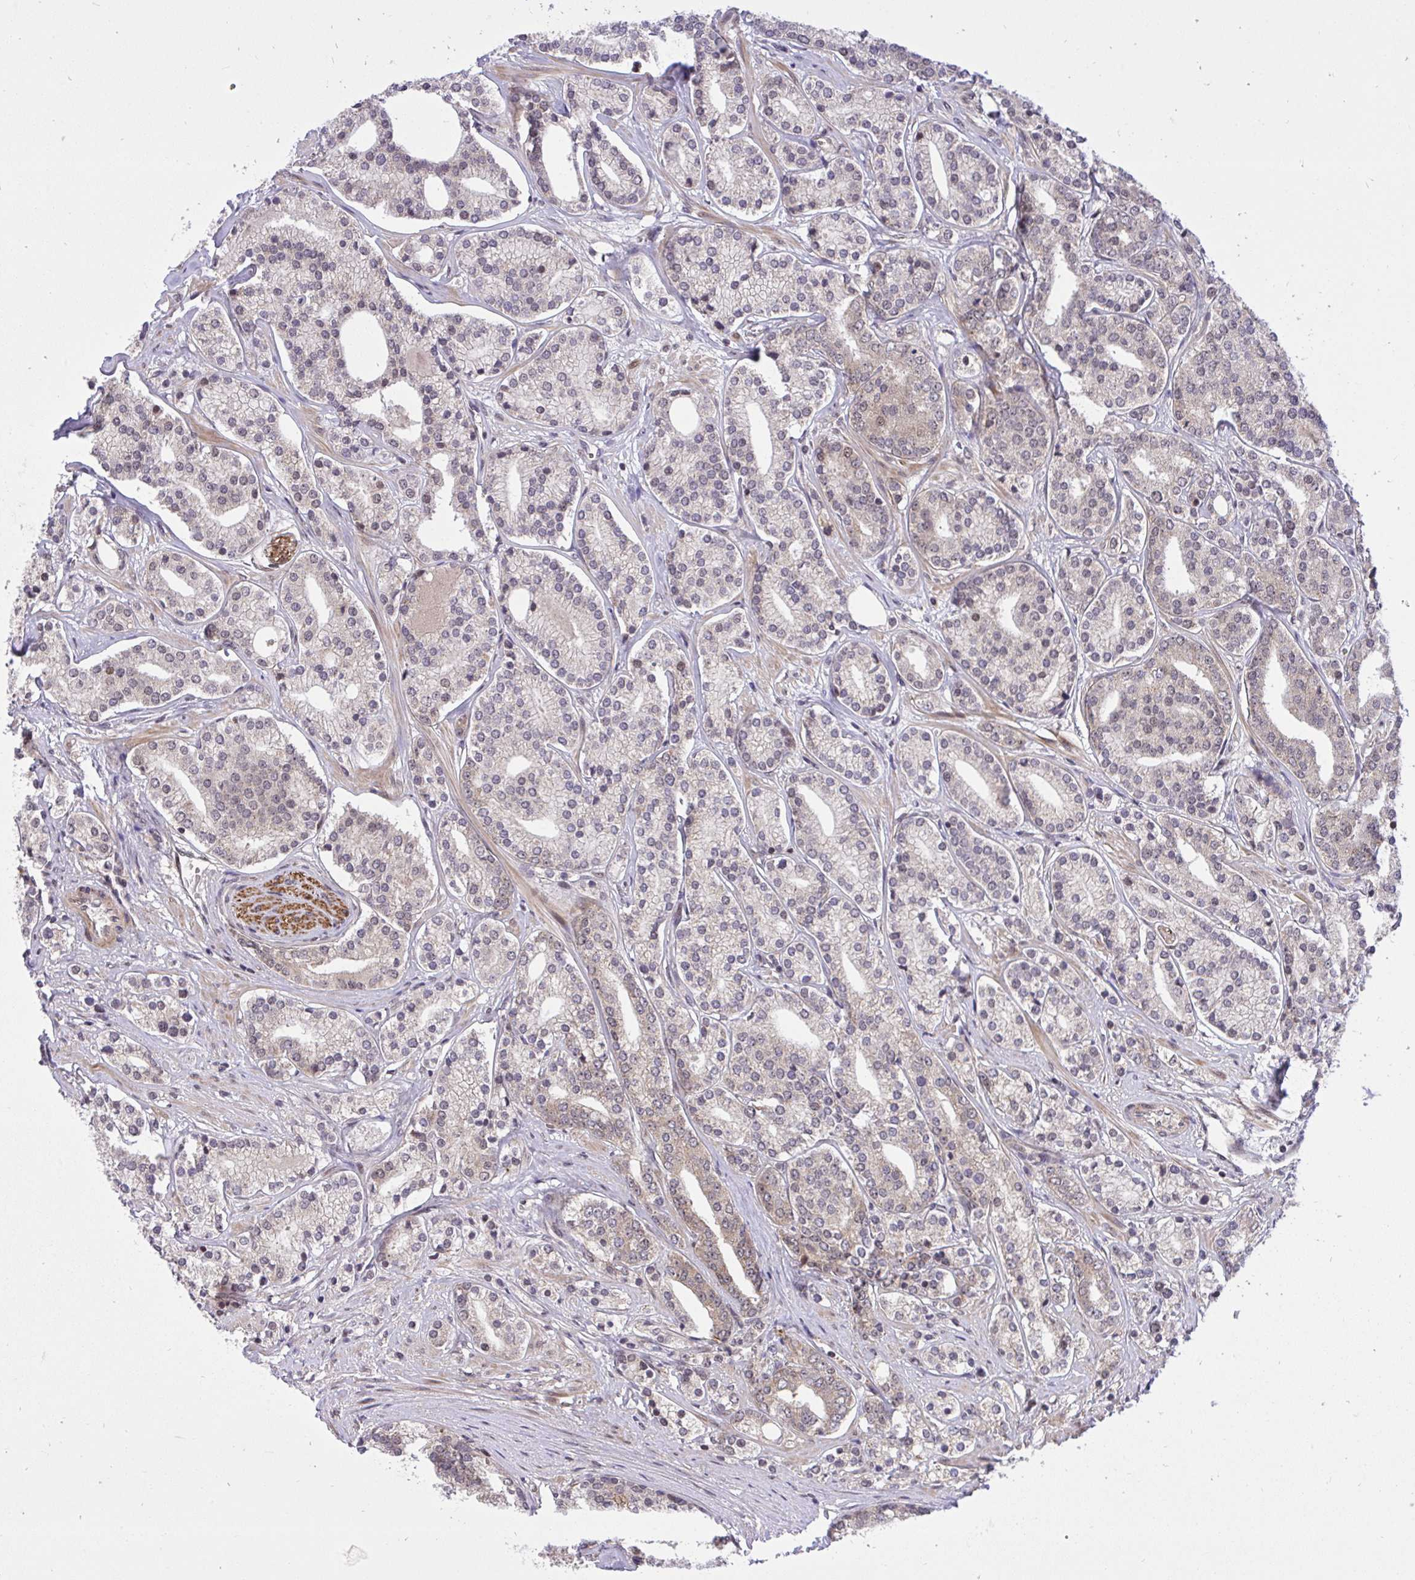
{"staining": {"intensity": "negative", "quantity": "none", "location": "none"}, "tissue": "prostate cancer", "cell_type": "Tumor cells", "image_type": "cancer", "snomed": [{"axis": "morphology", "description": "Adenocarcinoma, High grade"}, {"axis": "topography", "description": "Prostate"}], "caption": "The micrograph reveals no staining of tumor cells in prostate cancer.", "gene": "ERI1", "patient": {"sex": "male", "age": 58}}